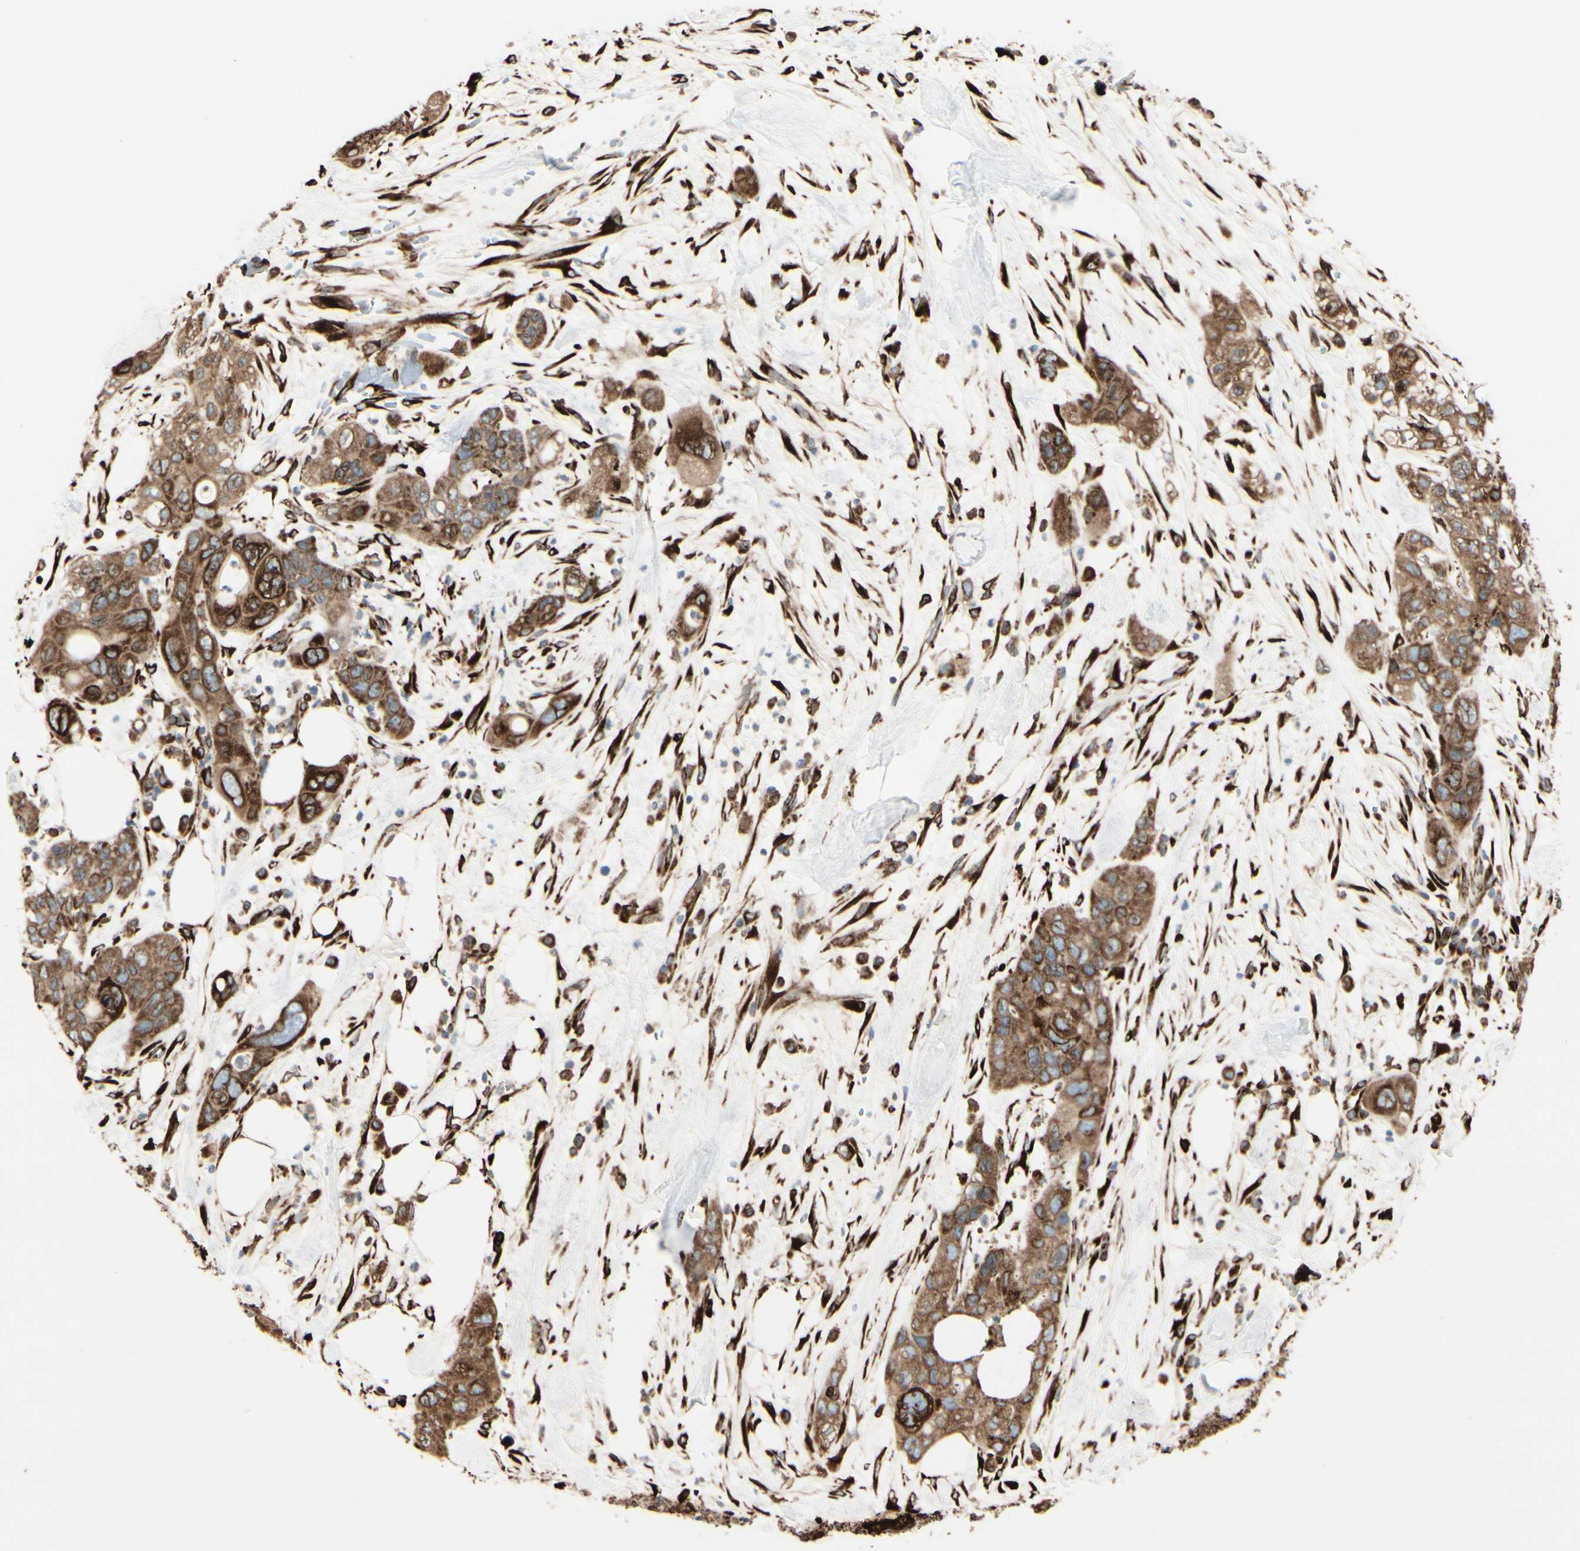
{"staining": {"intensity": "strong", "quantity": ">75%", "location": "cytoplasmic/membranous"}, "tissue": "pancreatic cancer", "cell_type": "Tumor cells", "image_type": "cancer", "snomed": [{"axis": "morphology", "description": "Adenocarcinoma, NOS"}, {"axis": "topography", "description": "Pancreas"}], "caption": "Pancreatic adenocarcinoma tissue exhibits strong cytoplasmic/membranous expression in approximately >75% of tumor cells", "gene": "RRBP1", "patient": {"sex": "female", "age": 71}}